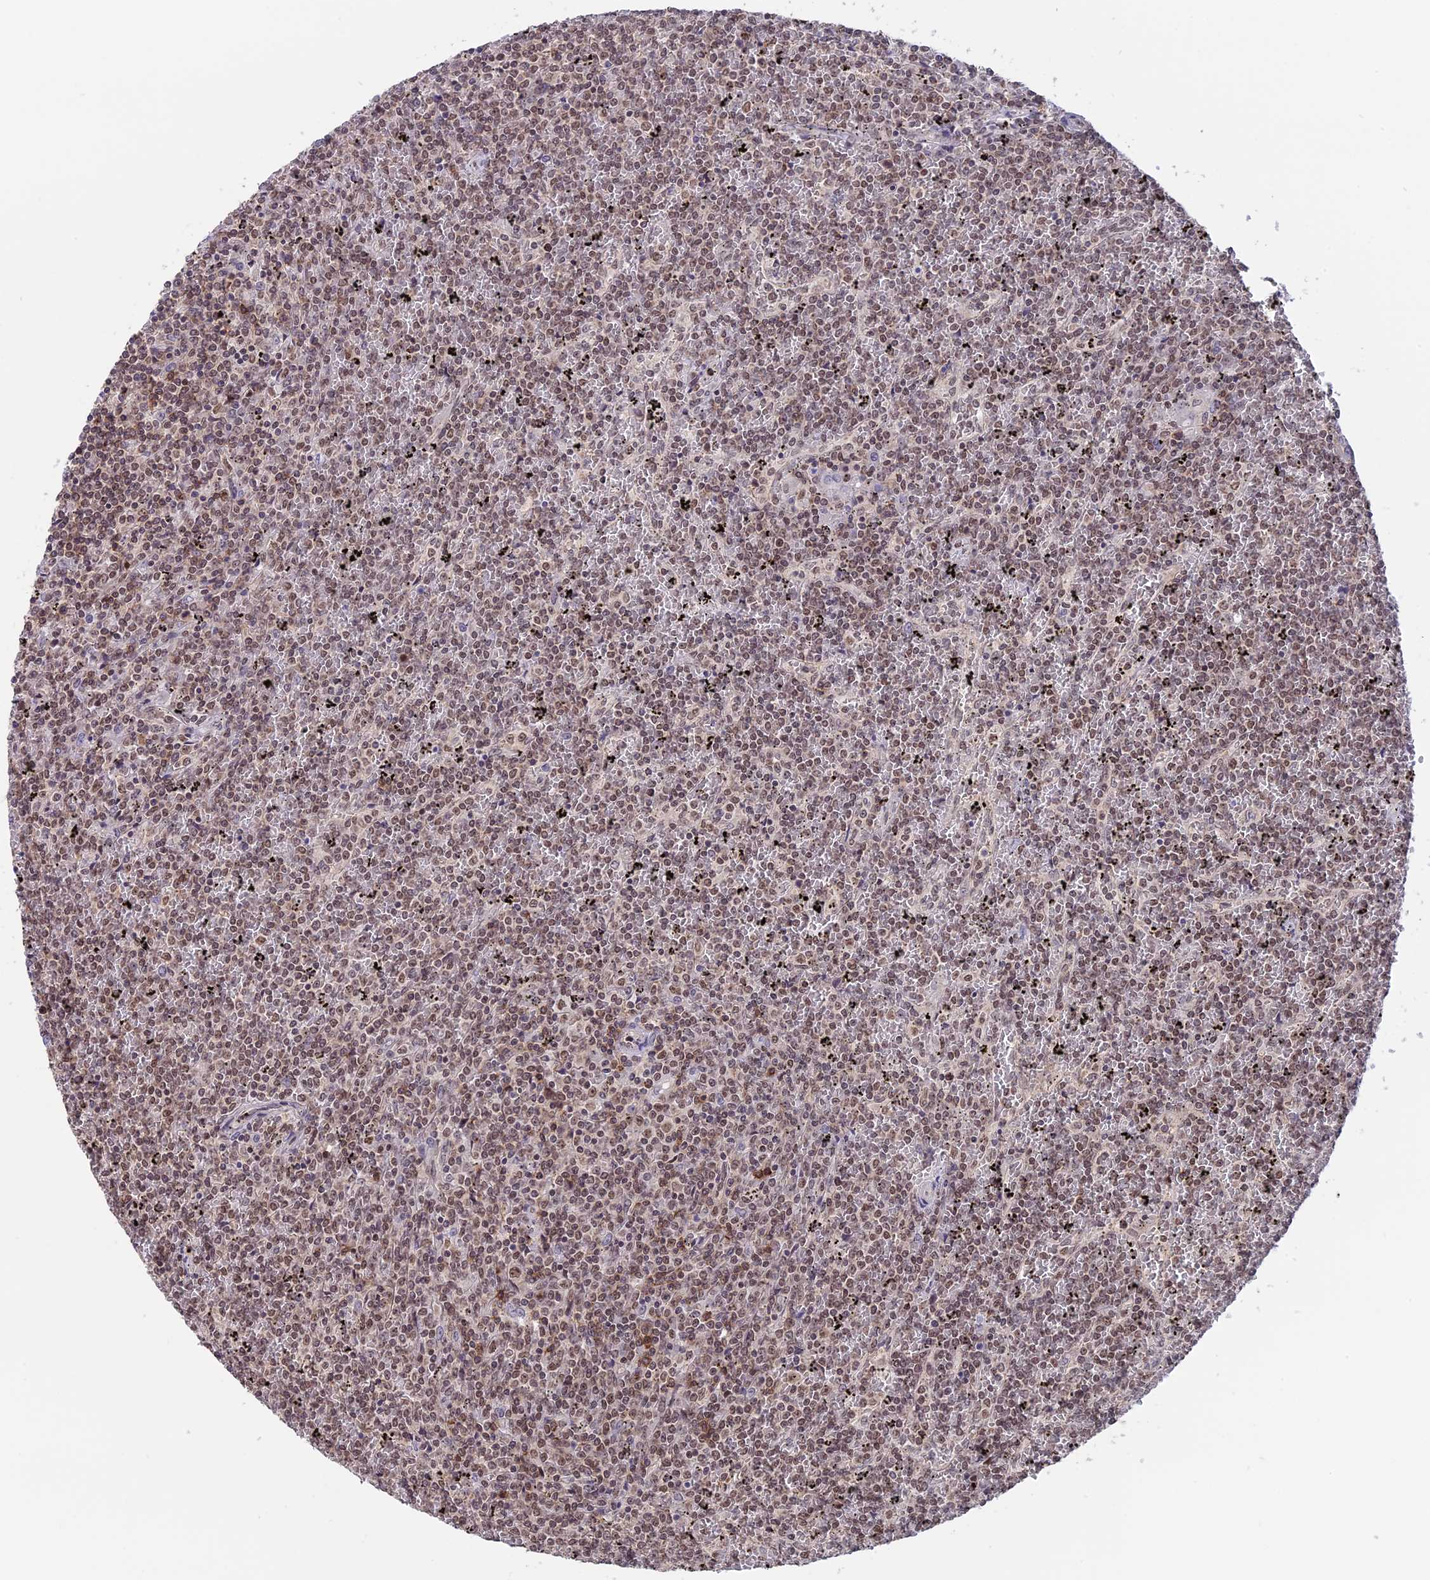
{"staining": {"intensity": "moderate", "quantity": ">75%", "location": "nuclear"}, "tissue": "lymphoma", "cell_type": "Tumor cells", "image_type": "cancer", "snomed": [{"axis": "morphology", "description": "Malignant lymphoma, non-Hodgkin's type, Low grade"}, {"axis": "topography", "description": "Spleen"}], "caption": "DAB (3,3'-diaminobenzidine) immunohistochemical staining of lymphoma exhibits moderate nuclear protein expression in approximately >75% of tumor cells.", "gene": "RFC5", "patient": {"sex": "female", "age": 19}}